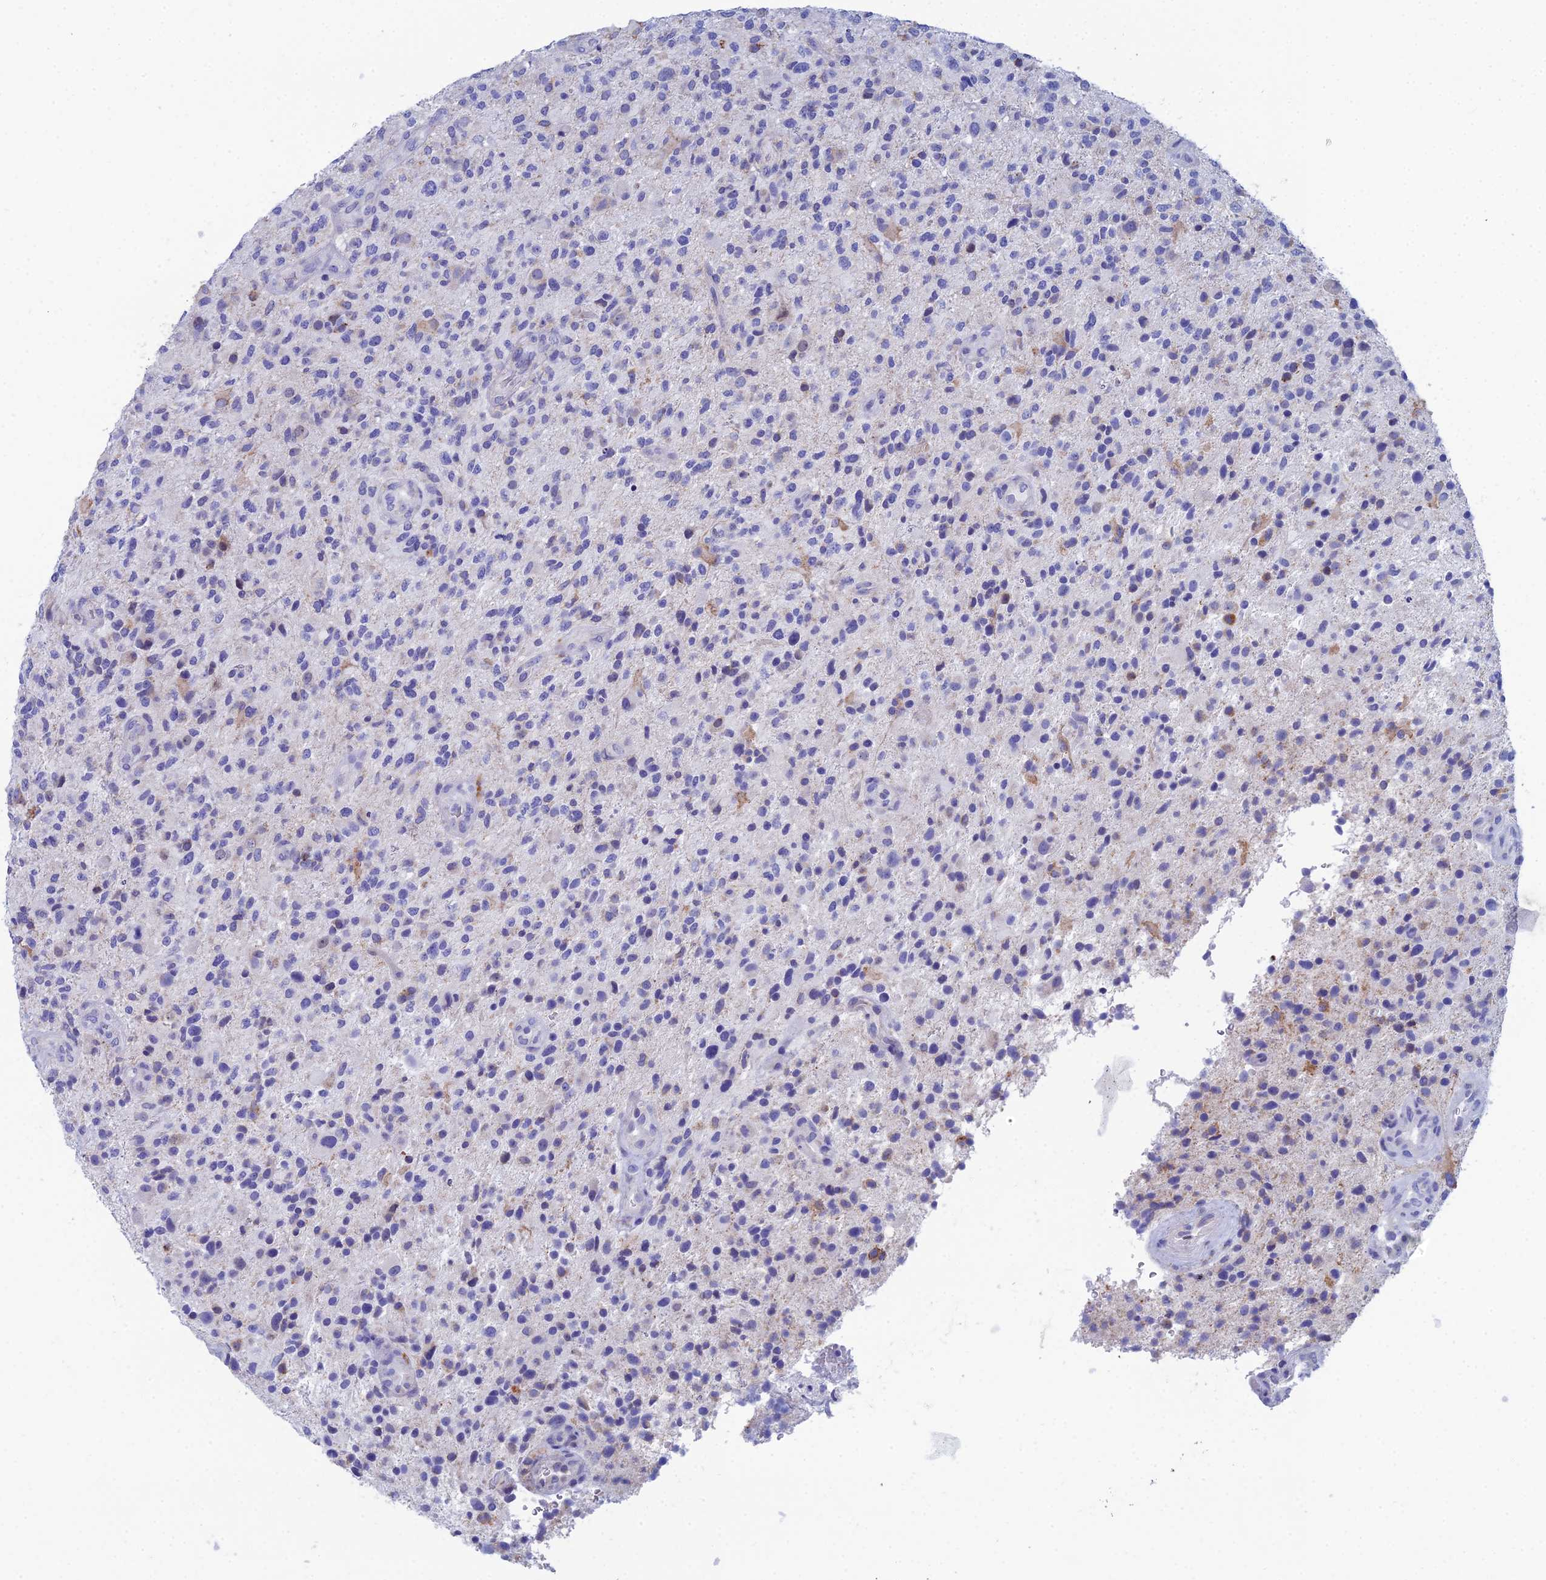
{"staining": {"intensity": "negative", "quantity": "none", "location": "none"}, "tissue": "glioma", "cell_type": "Tumor cells", "image_type": "cancer", "snomed": [{"axis": "morphology", "description": "Glioma, malignant, High grade"}, {"axis": "topography", "description": "Brain"}], "caption": "Tumor cells show no significant staining in malignant glioma (high-grade).", "gene": "CFAP210", "patient": {"sex": "male", "age": 47}}